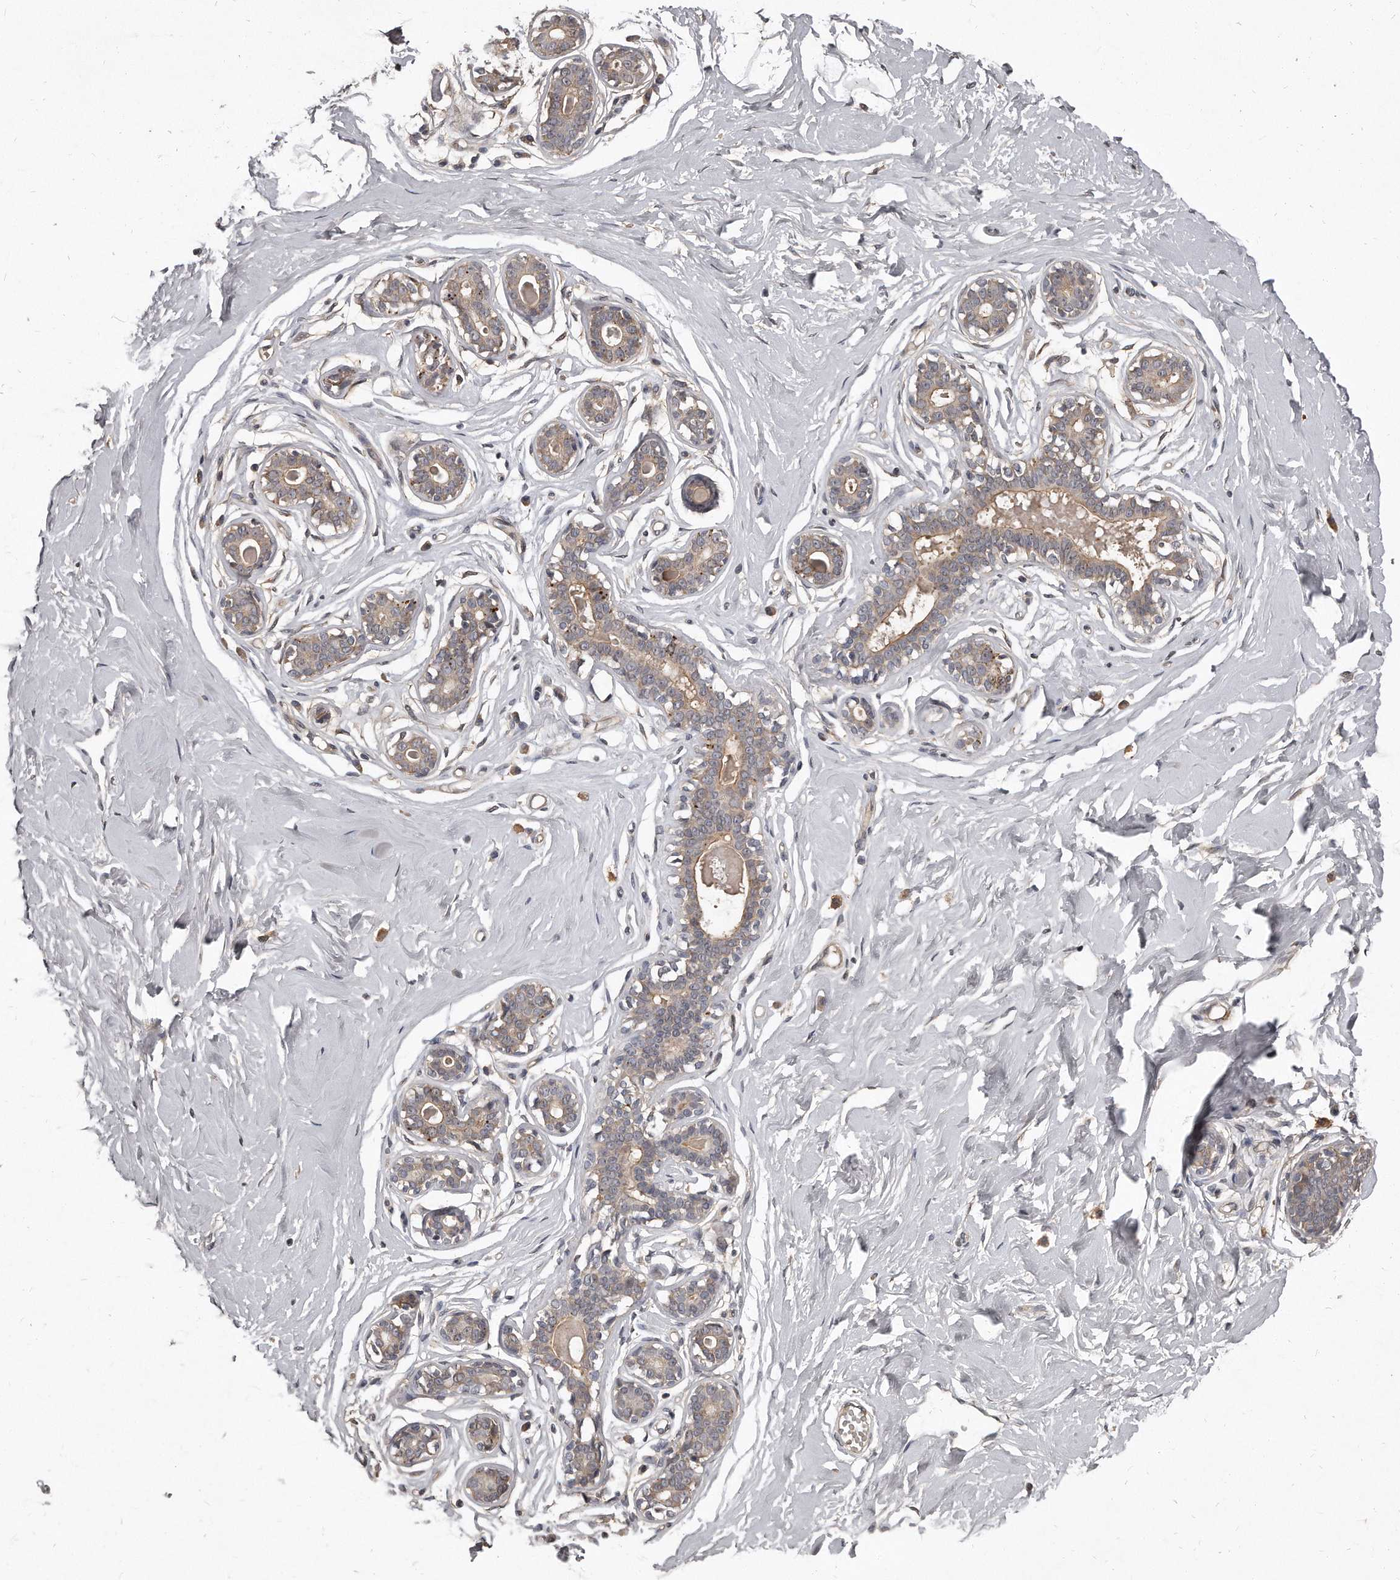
{"staining": {"intensity": "negative", "quantity": "none", "location": "none"}, "tissue": "breast", "cell_type": "Adipocytes", "image_type": "normal", "snomed": [{"axis": "morphology", "description": "Normal tissue, NOS"}, {"axis": "morphology", "description": "Adenoma, NOS"}, {"axis": "topography", "description": "Breast"}], "caption": "Adipocytes show no significant expression in normal breast. The staining was performed using DAB to visualize the protein expression in brown, while the nuclei were stained in blue with hematoxylin (Magnification: 20x).", "gene": "GRB10", "patient": {"sex": "female", "age": 23}}